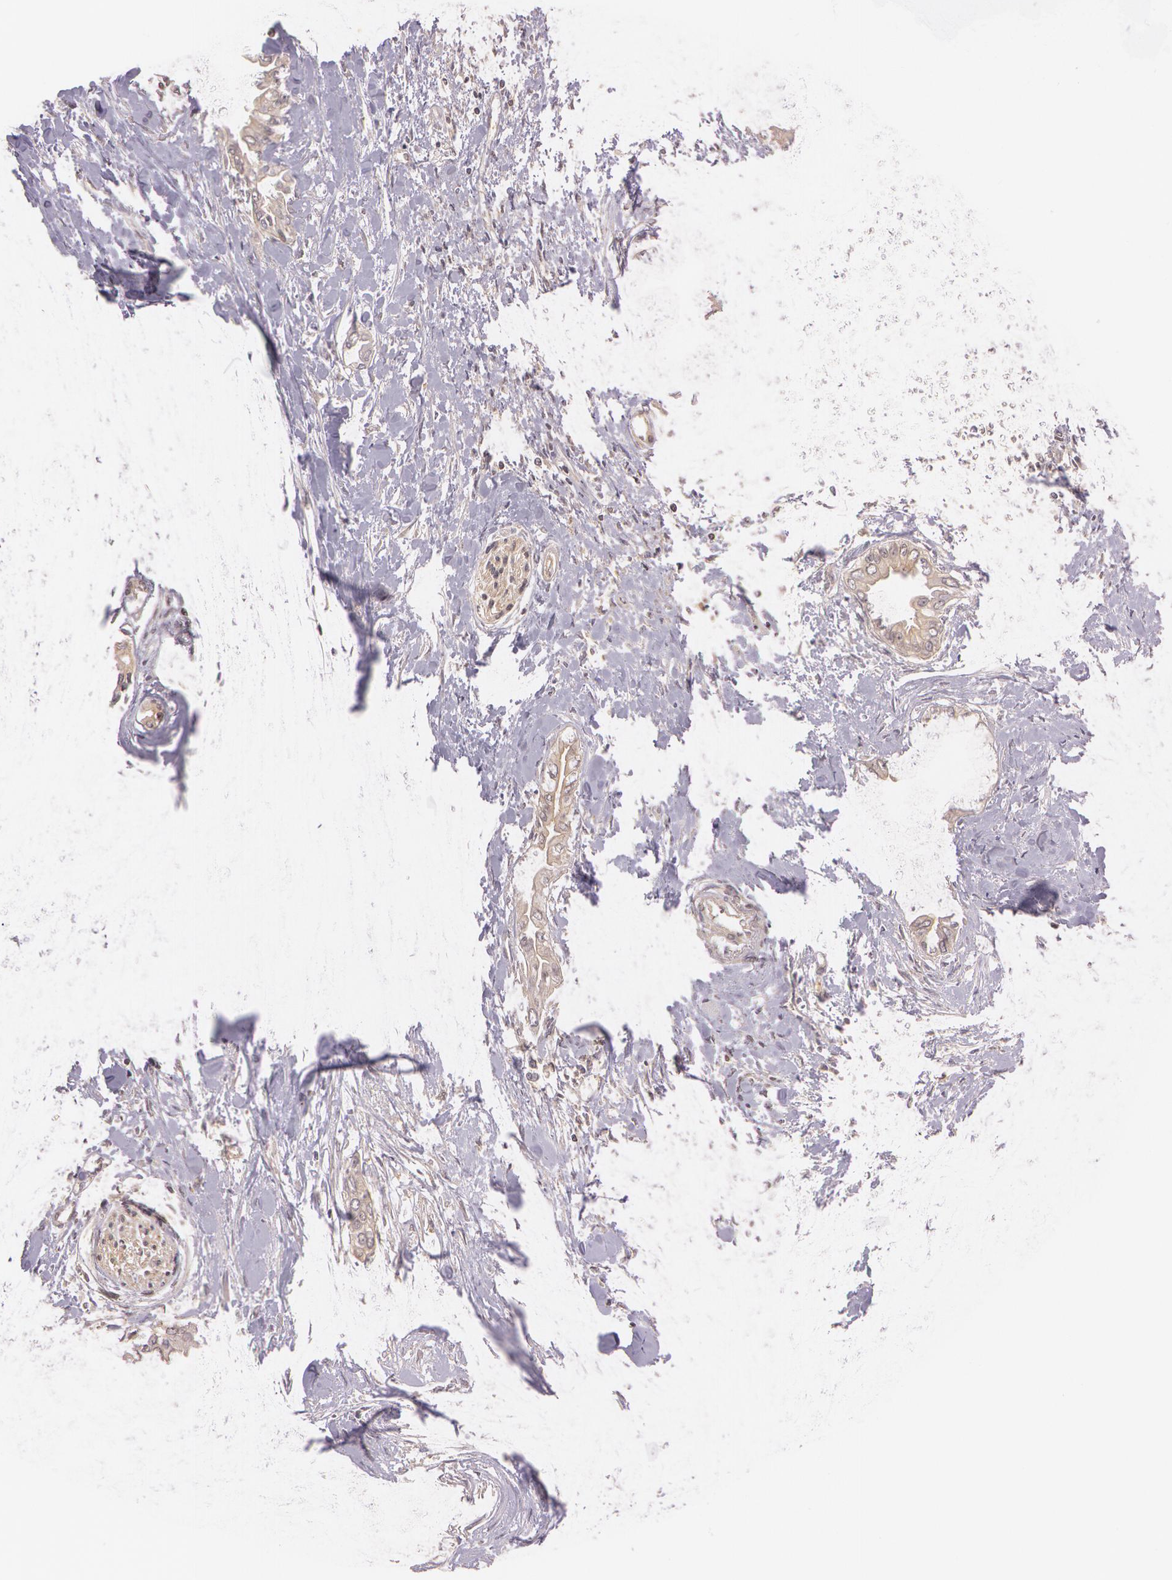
{"staining": {"intensity": "weak", "quantity": ">75%", "location": "cytoplasmic/membranous"}, "tissue": "pancreatic cancer", "cell_type": "Tumor cells", "image_type": "cancer", "snomed": [{"axis": "morphology", "description": "Adenocarcinoma, NOS"}, {"axis": "topography", "description": "Pancreas"}], "caption": "Immunohistochemistry (IHC) staining of adenocarcinoma (pancreatic), which exhibits low levels of weak cytoplasmic/membranous expression in approximately >75% of tumor cells indicating weak cytoplasmic/membranous protein staining. The staining was performed using DAB (3,3'-diaminobenzidine) (brown) for protein detection and nuclei were counterstained in hematoxylin (blue).", "gene": "ATG2B", "patient": {"sex": "female", "age": 64}}